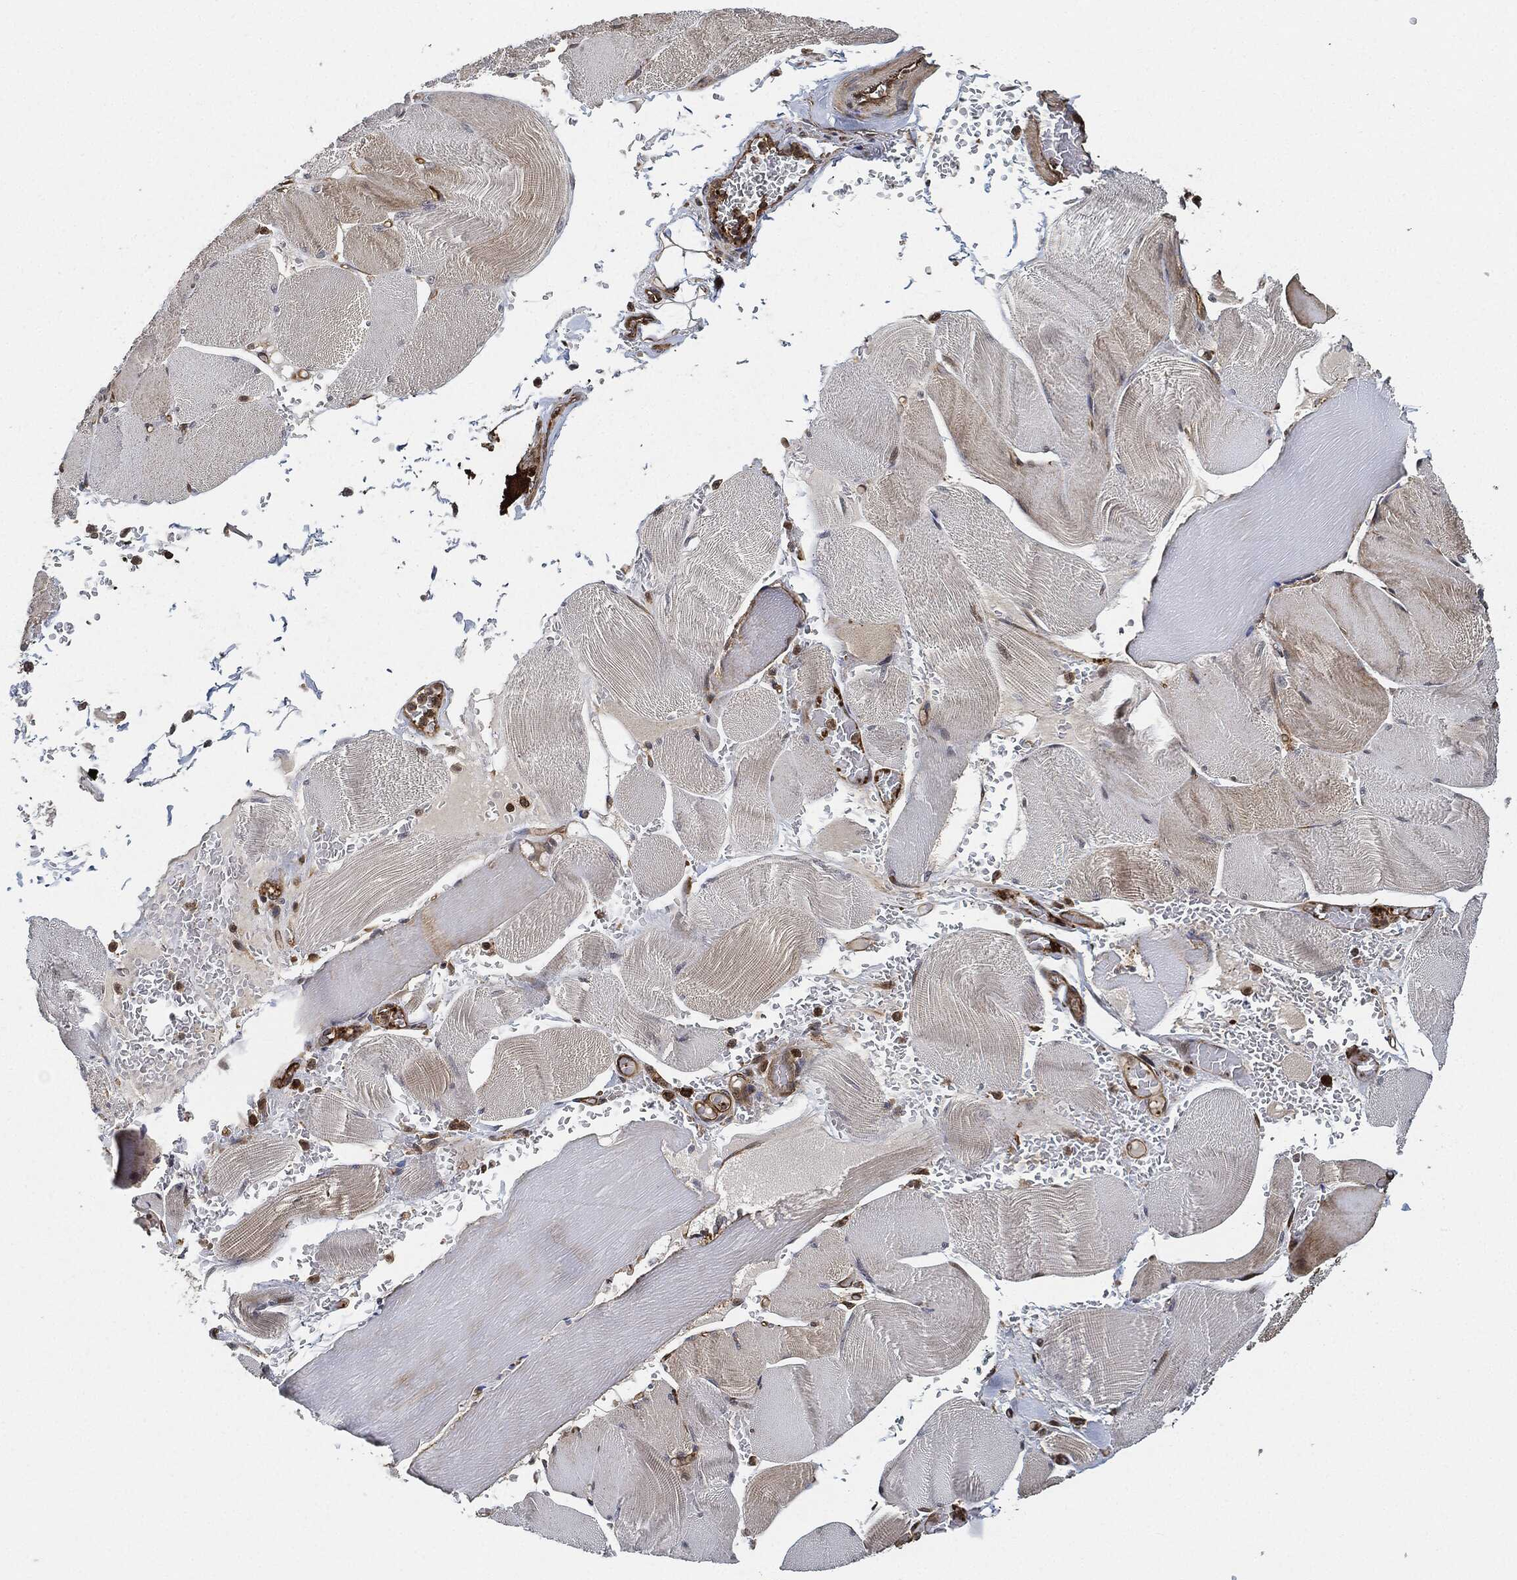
{"staining": {"intensity": "moderate", "quantity": "<25%", "location": "cytoplasmic/membranous"}, "tissue": "skeletal muscle", "cell_type": "Myocytes", "image_type": "normal", "snomed": [{"axis": "morphology", "description": "Normal tissue, NOS"}, {"axis": "topography", "description": "Skeletal muscle"}], "caption": "A low amount of moderate cytoplasmic/membranous expression is appreciated in about <25% of myocytes in normal skeletal muscle.", "gene": "MAP3K3", "patient": {"sex": "male", "age": 56}}